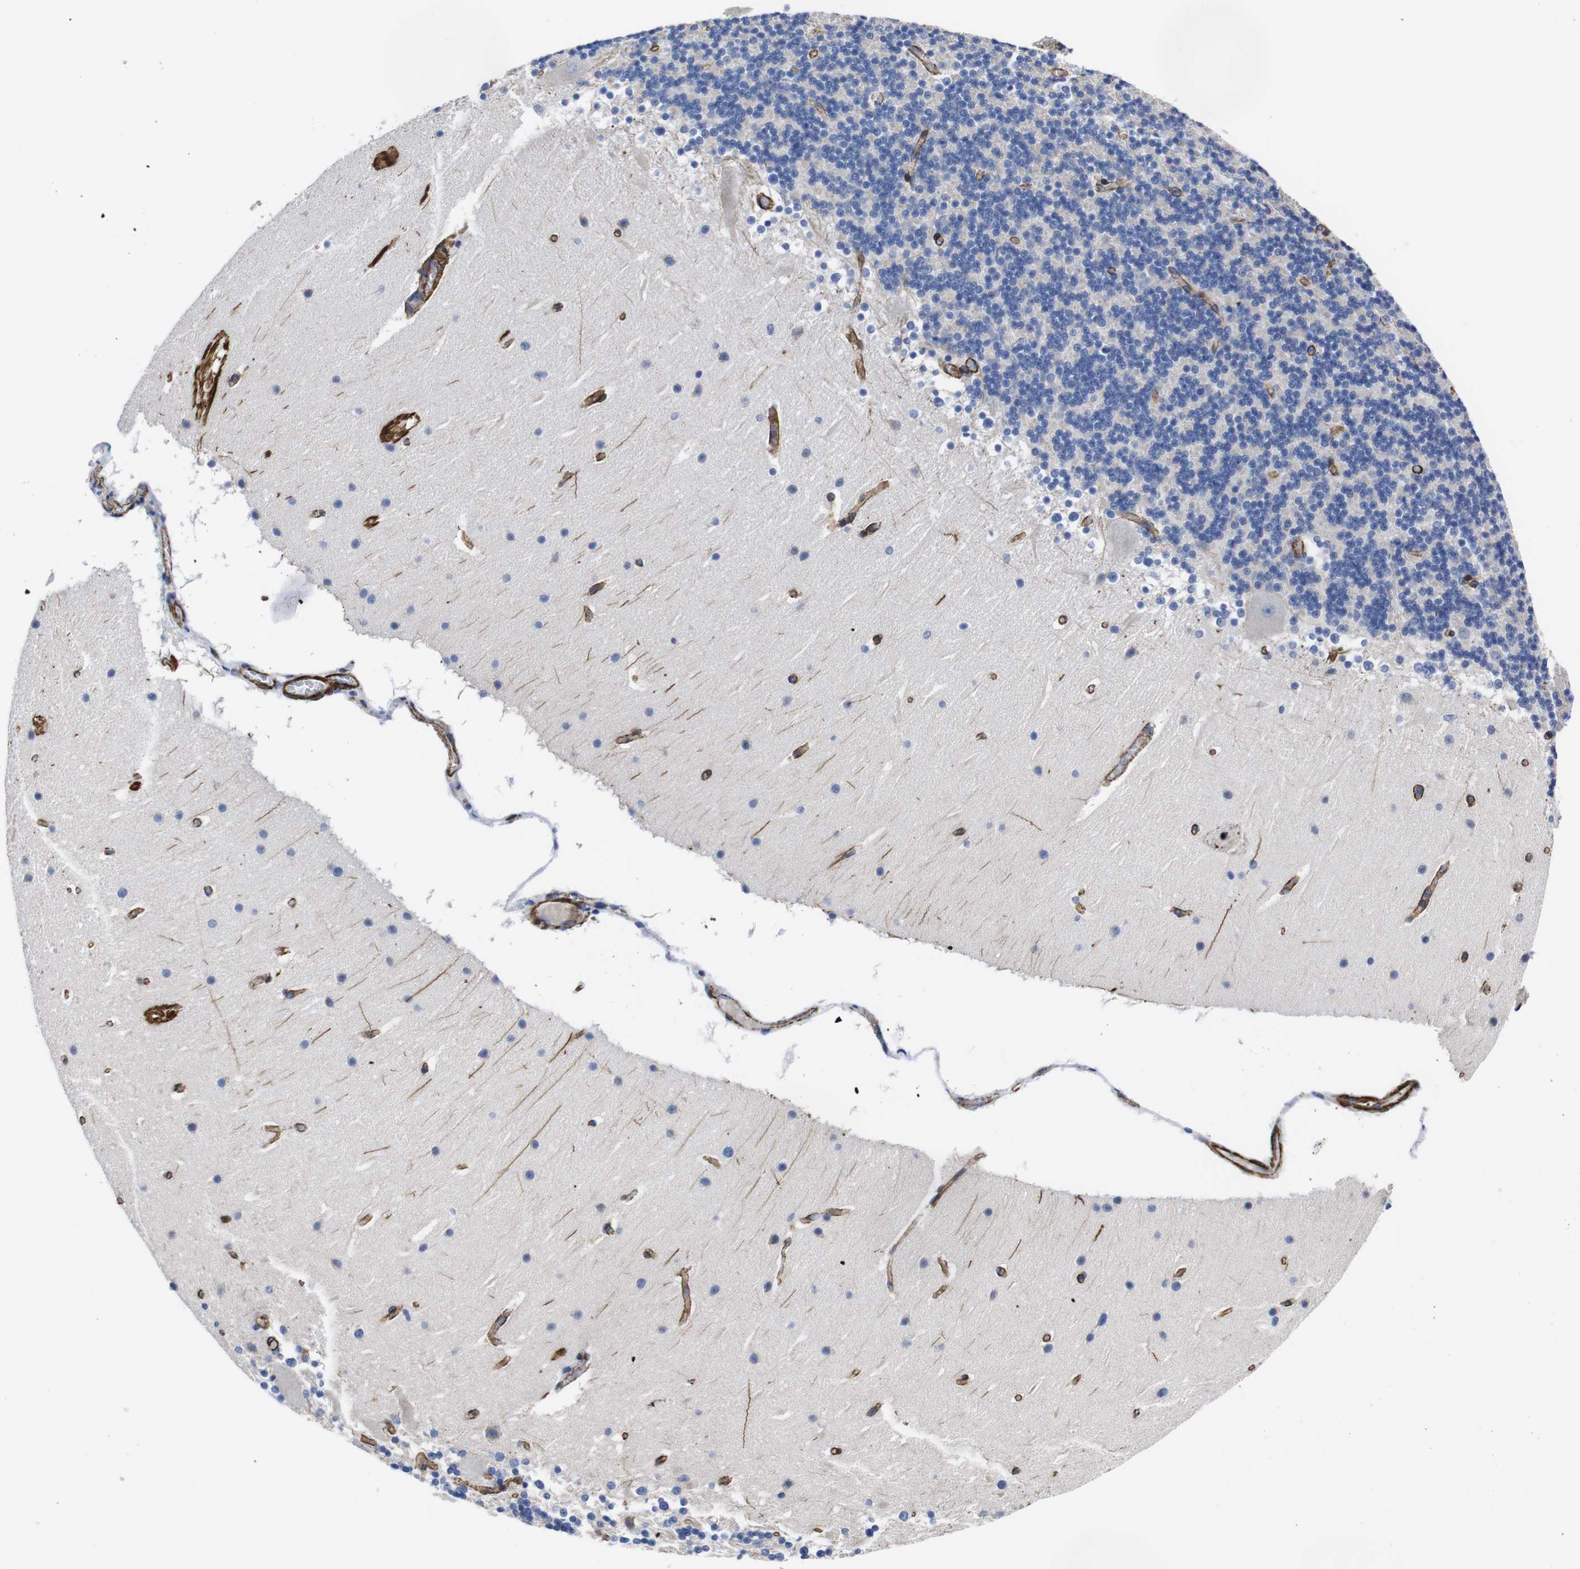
{"staining": {"intensity": "weak", "quantity": "<25%", "location": "cytoplasmic/membranous"}, "tissue": "cerebellum", "cell_type": "Cells in granular layer", "image_type": "normal", "snomed": [{"axis": "morphology", "description": "Normal tissue, NOS"}, {"axis": "topography", "description": "Cerebellum"}], "caption": "Protein analysis of unremarkable cerebellum exhibits no significant expression in cells in granular layer.", "gene": "WNT10A", "patient": {"sex": "male", "age": 45}}